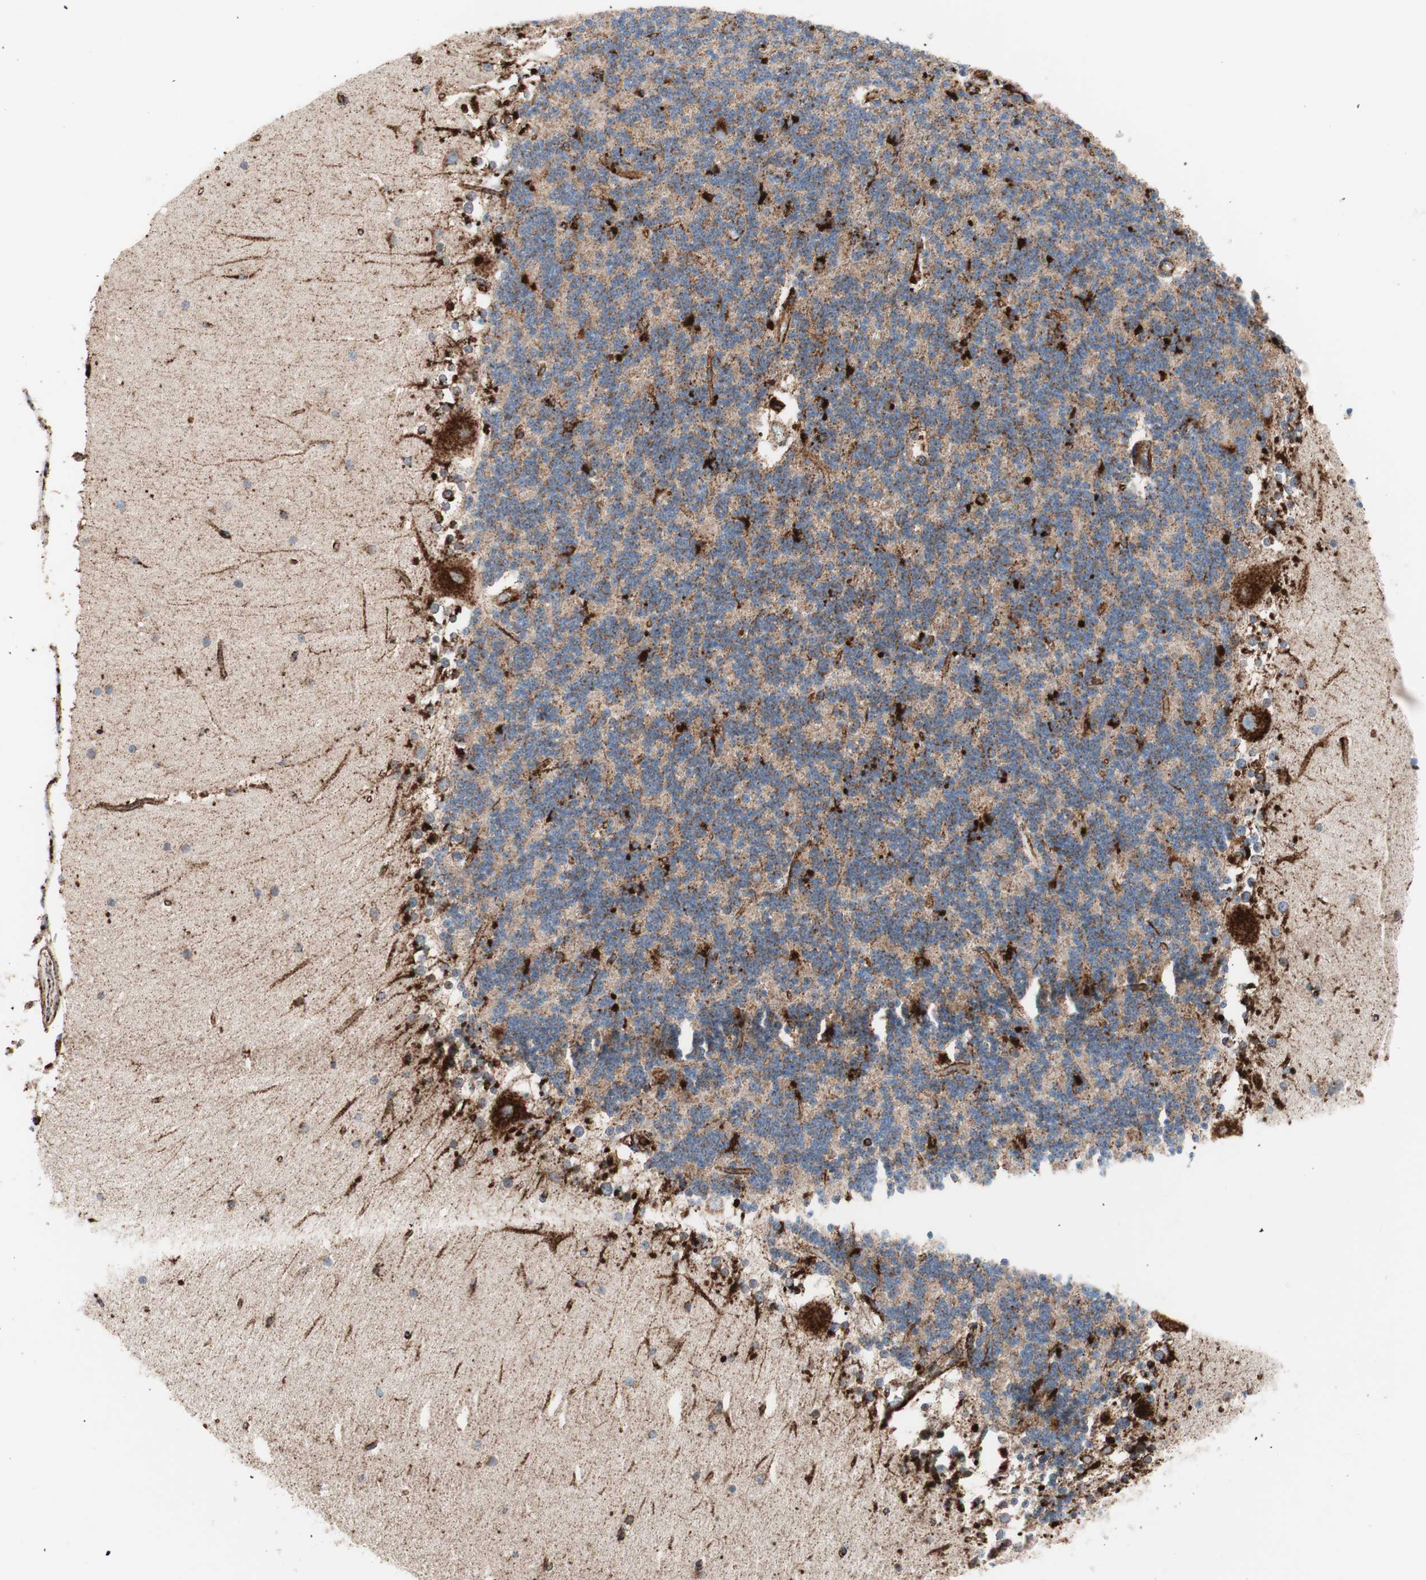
{"staining": {"intensity": "strong", "quantity": "<25%", "location": "cytoplasmic/membranous"}, "tissue": "cerebellum", "cell_type": "Cells in granular layer", "image_type": "normal", "snomed": [{"axis": "morphology", "description": "Normal tissue, NOS"}, {"axis": "topography", "description": "Cerebellum"}], "caption": "The histopathology image demonstrates immunohistochemical staining of benign cerebellum. There is strong cytoplasmic/membranous positivity is present in approximately <25% of cells in granular layer.", "gene": "LAMP1", "patient": {"sex": "female", "age": 19}}